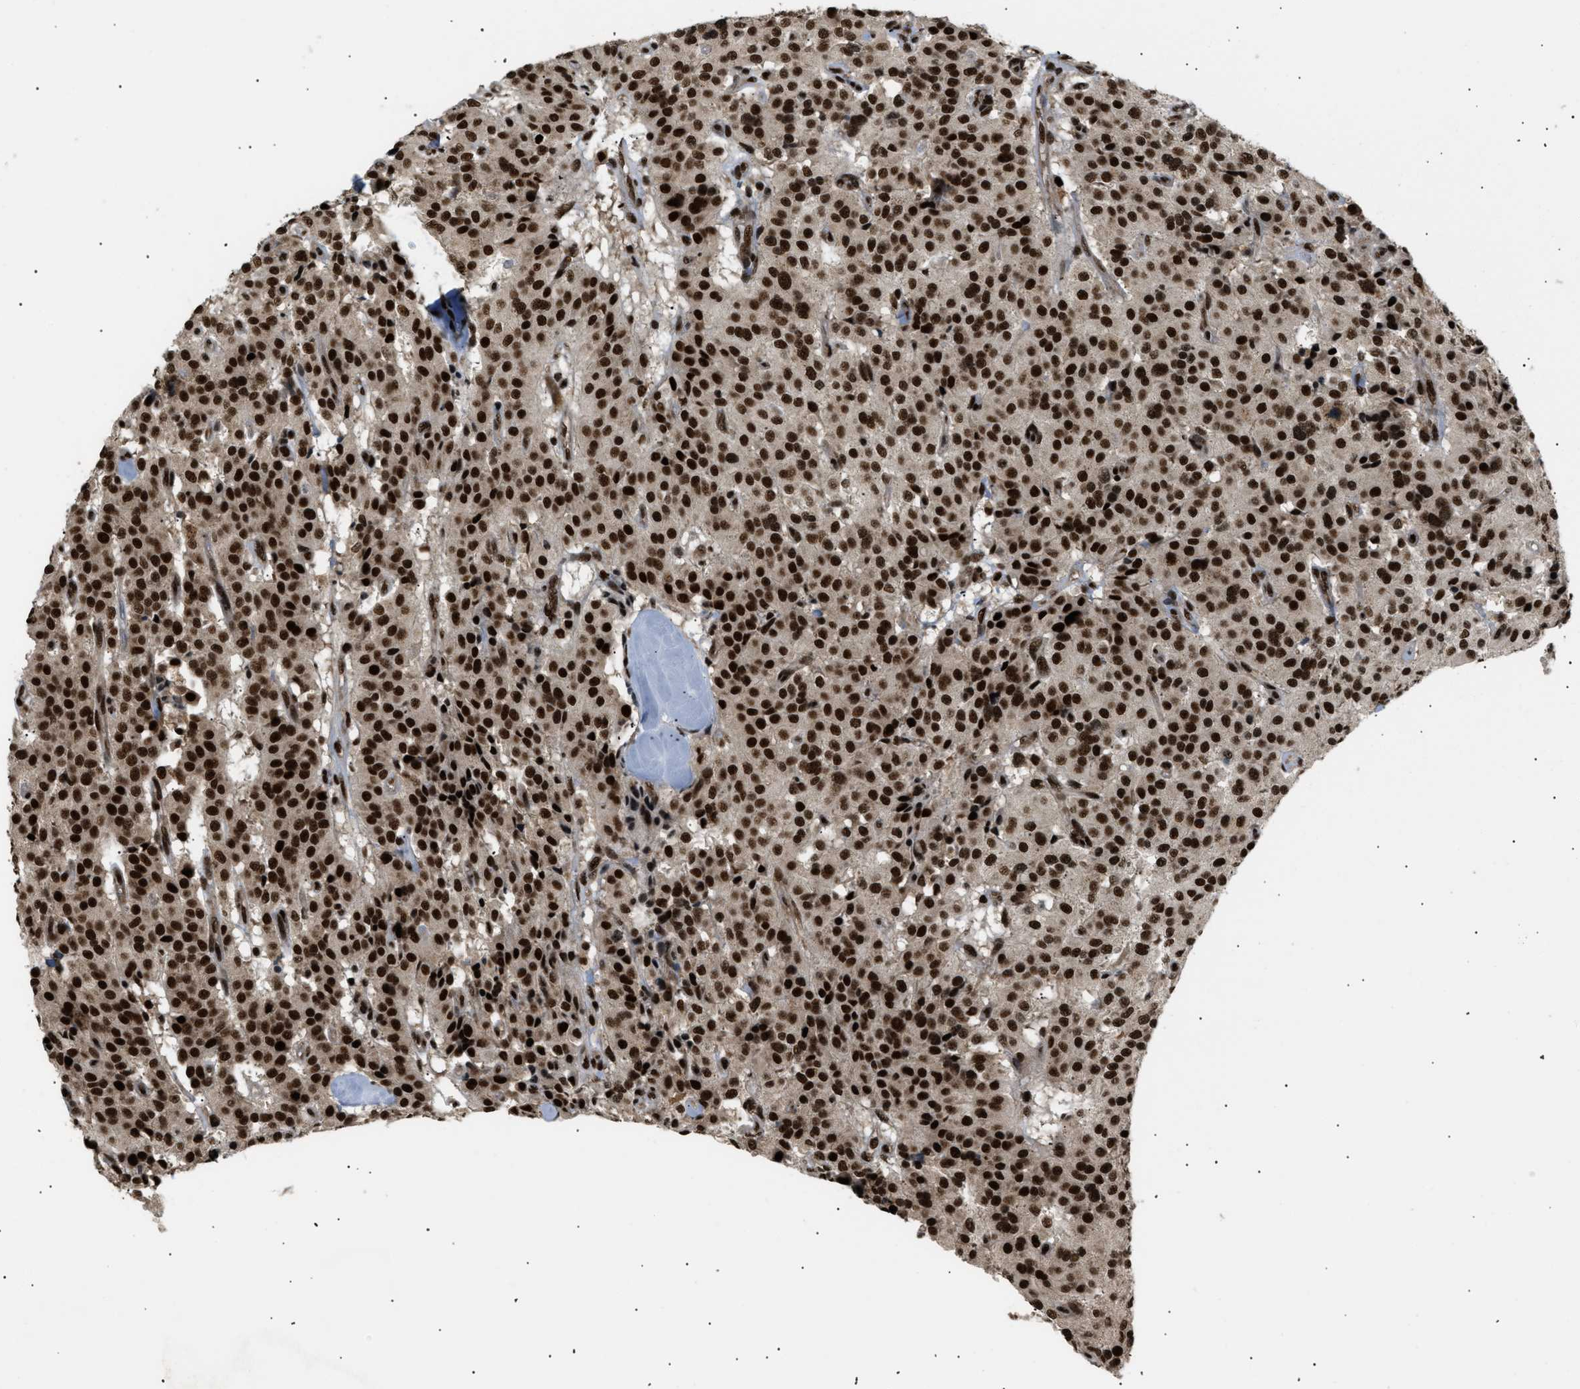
{"staining": {"intensity": "strong", "quantity": ">75%", "location": "nuclear"}, "tissue": "carcinoid", "cell_type": "Tumor cells", "image_type": "cancer", "snomed": [{"axis": "morphology", "description": "Carcinoid, malignant, NOS"}, {"axis": "topography", "description": "Lung"}], "caption": "Approximately >75% of tumor cells in carcinoid (malignant) reveal strong nuclear protein positivity as visualized by brown immunohistochemical staining.", "gene": "RBM5", "patient": {"sex": "male", "age": 30}}